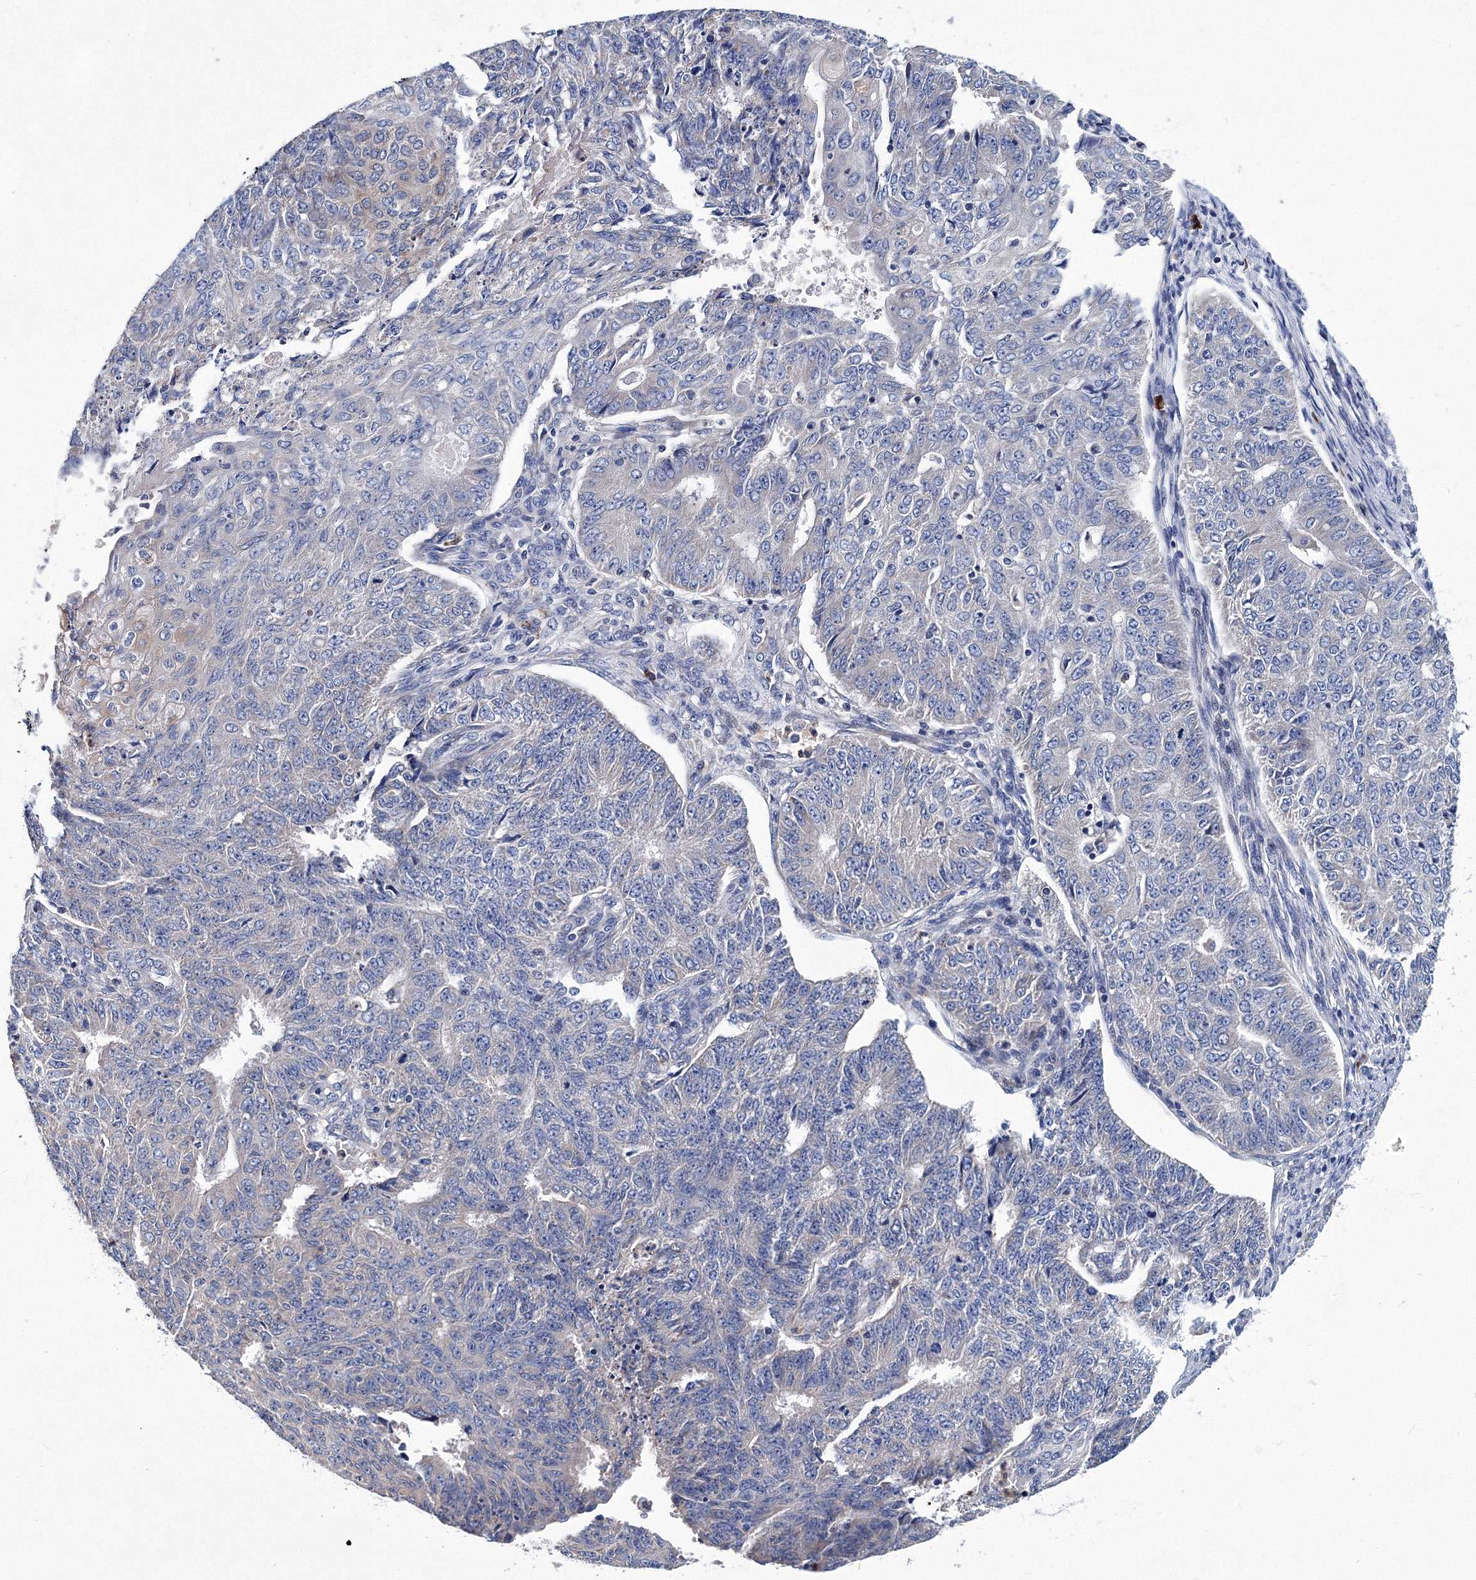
{"staining": {"intensity": "negative", "quantity": "none", "location": "none"}, "tissue": "endometrial cancer", "cell_type": "Tumor cells", "image_type": "cancer", "snomed": [{"axis": "morphology", "description": "Adenocarcinoma, NOS"}, {"axis": "topography", "description": "Endometrium"}], "caption": "This is an IHC histopathology image of adenocarcinoma (endometrial). There is no expression in tumor cells.", "gene": "TRPM2", "patient": {"sex": "female", "age": 32}}